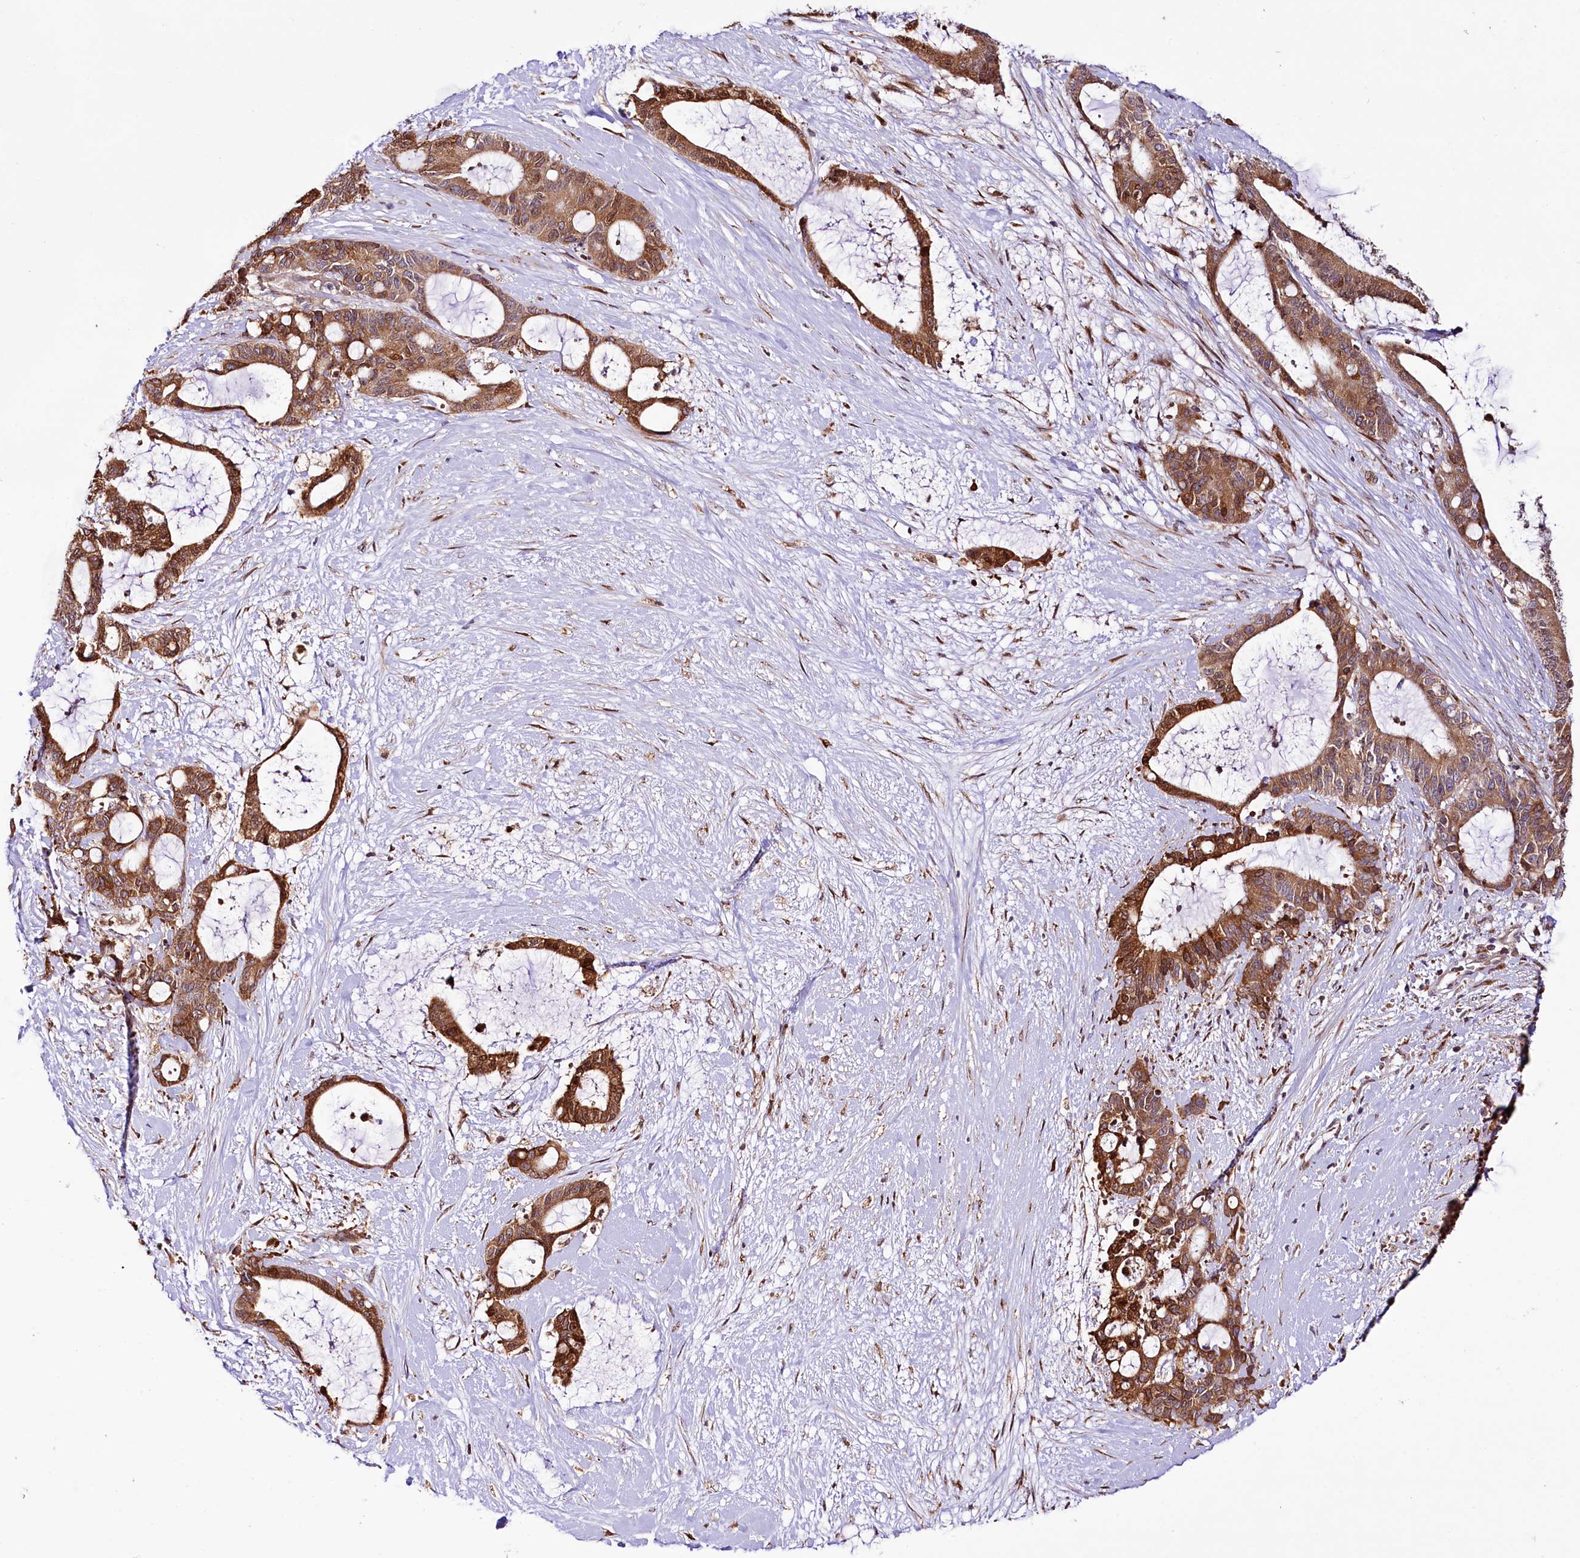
{"staining": {"intensity": "strong", "quantity": ">75%", "location": "cytoplasmic/membranous"}, "tissue": "liver cancer", "cell_type": "Tumor cells", "image_type": "cancer", "snomed": [{"axis": "morphology", "description": "Normal tissue, NOS"}, {"axis": "morphology", "description": "Cholangiocarcinoma"}, {"axis": "topography", "description": "Liver"}, {"axis": "topography", "description": "Peripheral nerve tissue"}], "caption": "There is high levels of strong cytoplasmic/membranous staining in tumor cells of liver cancer, as demonstrated by immunohistochemical staining (brown color).", "gene": "CUTC", "patient": {"sex": "female", "age": 73}}